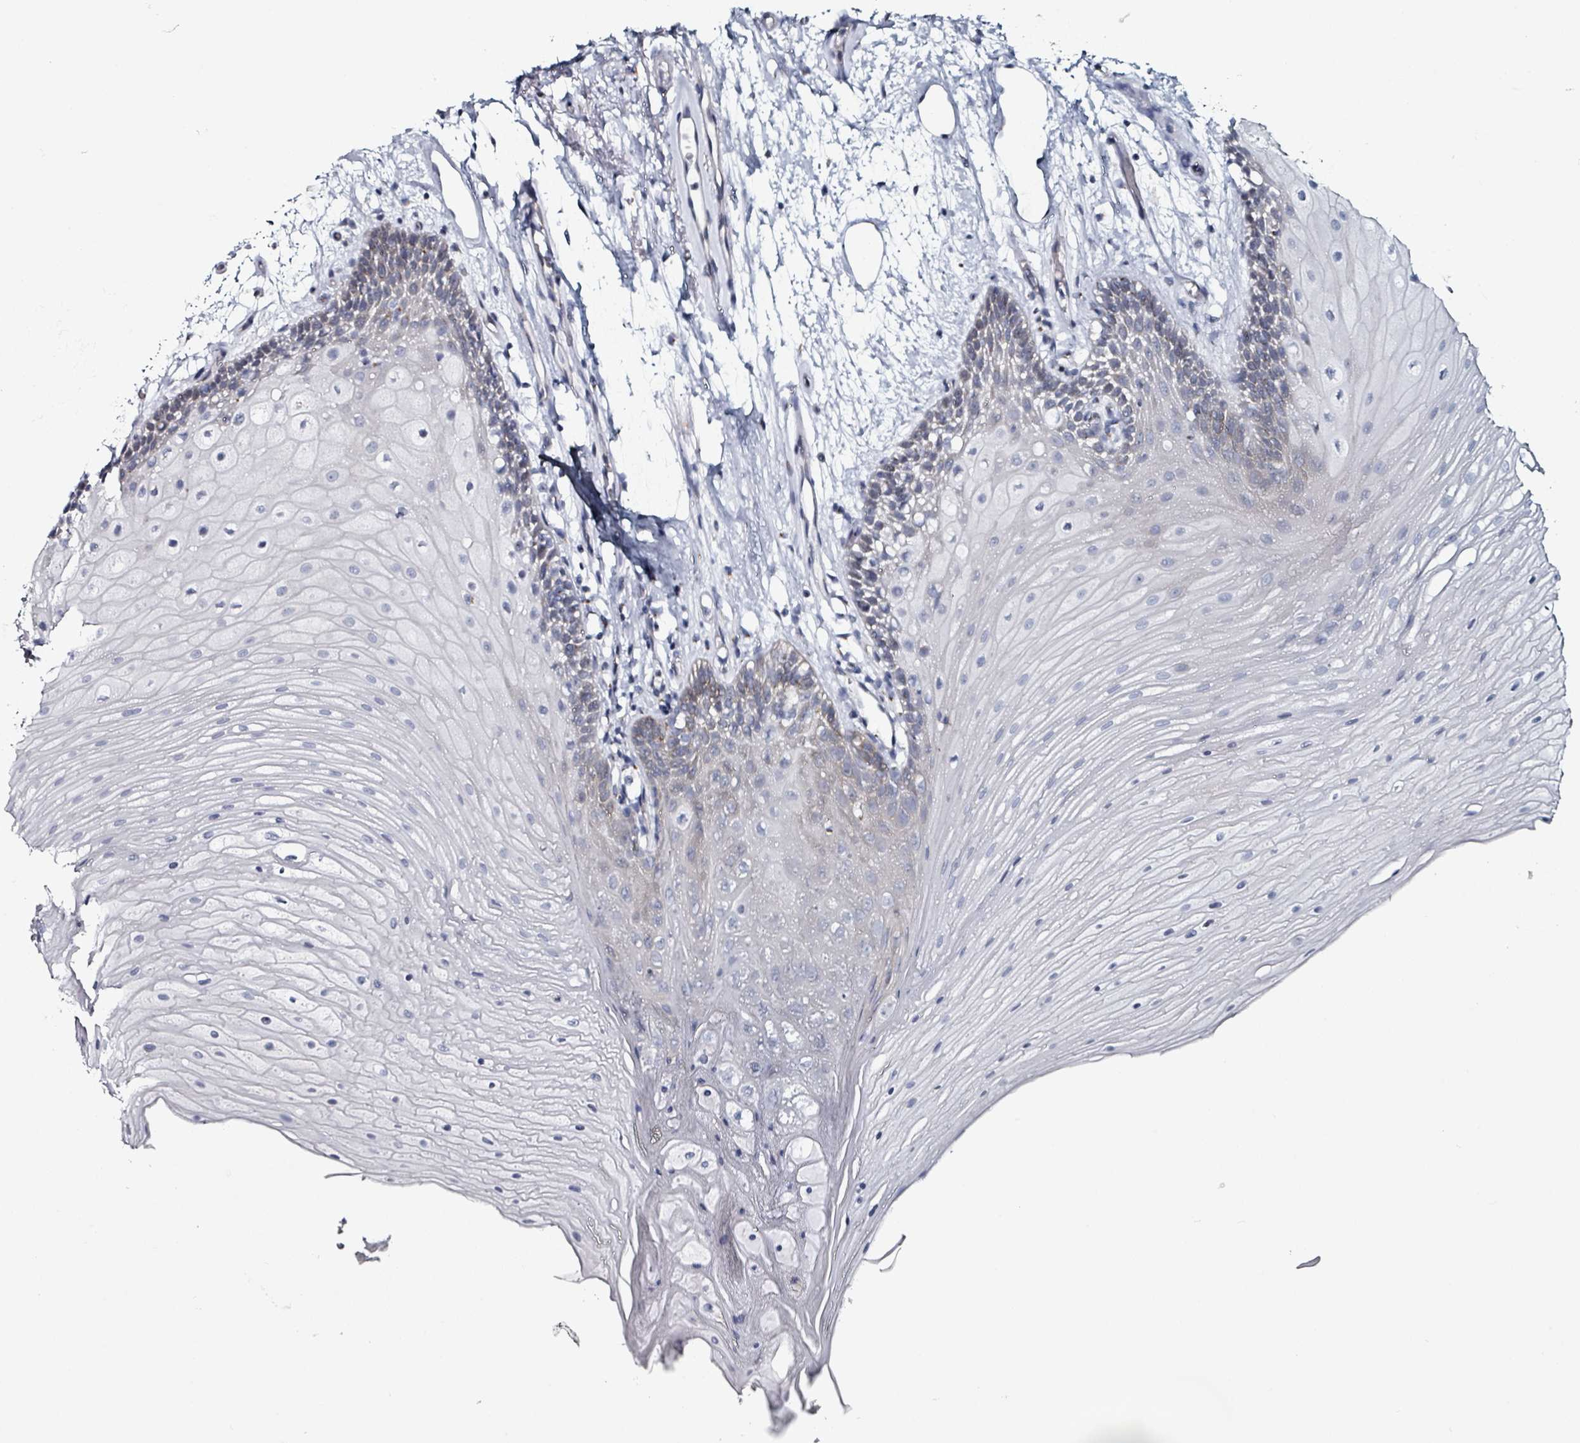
{"staining": {"intensity": "weak", "quantity": "<25%", "location": "cytoplasmic/membranous"}, "tissue": "oral mucosa", "cell_type": "Squamous epithelial cells", "image_type": "normal", "snomed": [{"axis": "morphology", "description": "Normal tissue, NOS"}, {"axis": "topography", "description": "Oral tissue"}], "caption": "DAB immunohistochemical staining of normal human oral mucosa demonstrates no significant positivity in squamous epithelial cells. The staining was performed using DAB (3,3'-diaminobenzidine) to visualize the protein expression in brown, while the nuclei were stained in blue with hematoxylin (Magnification: 20x).", "gene": "B3GAT3", "patient": {"sex": "female", "age": 80}}